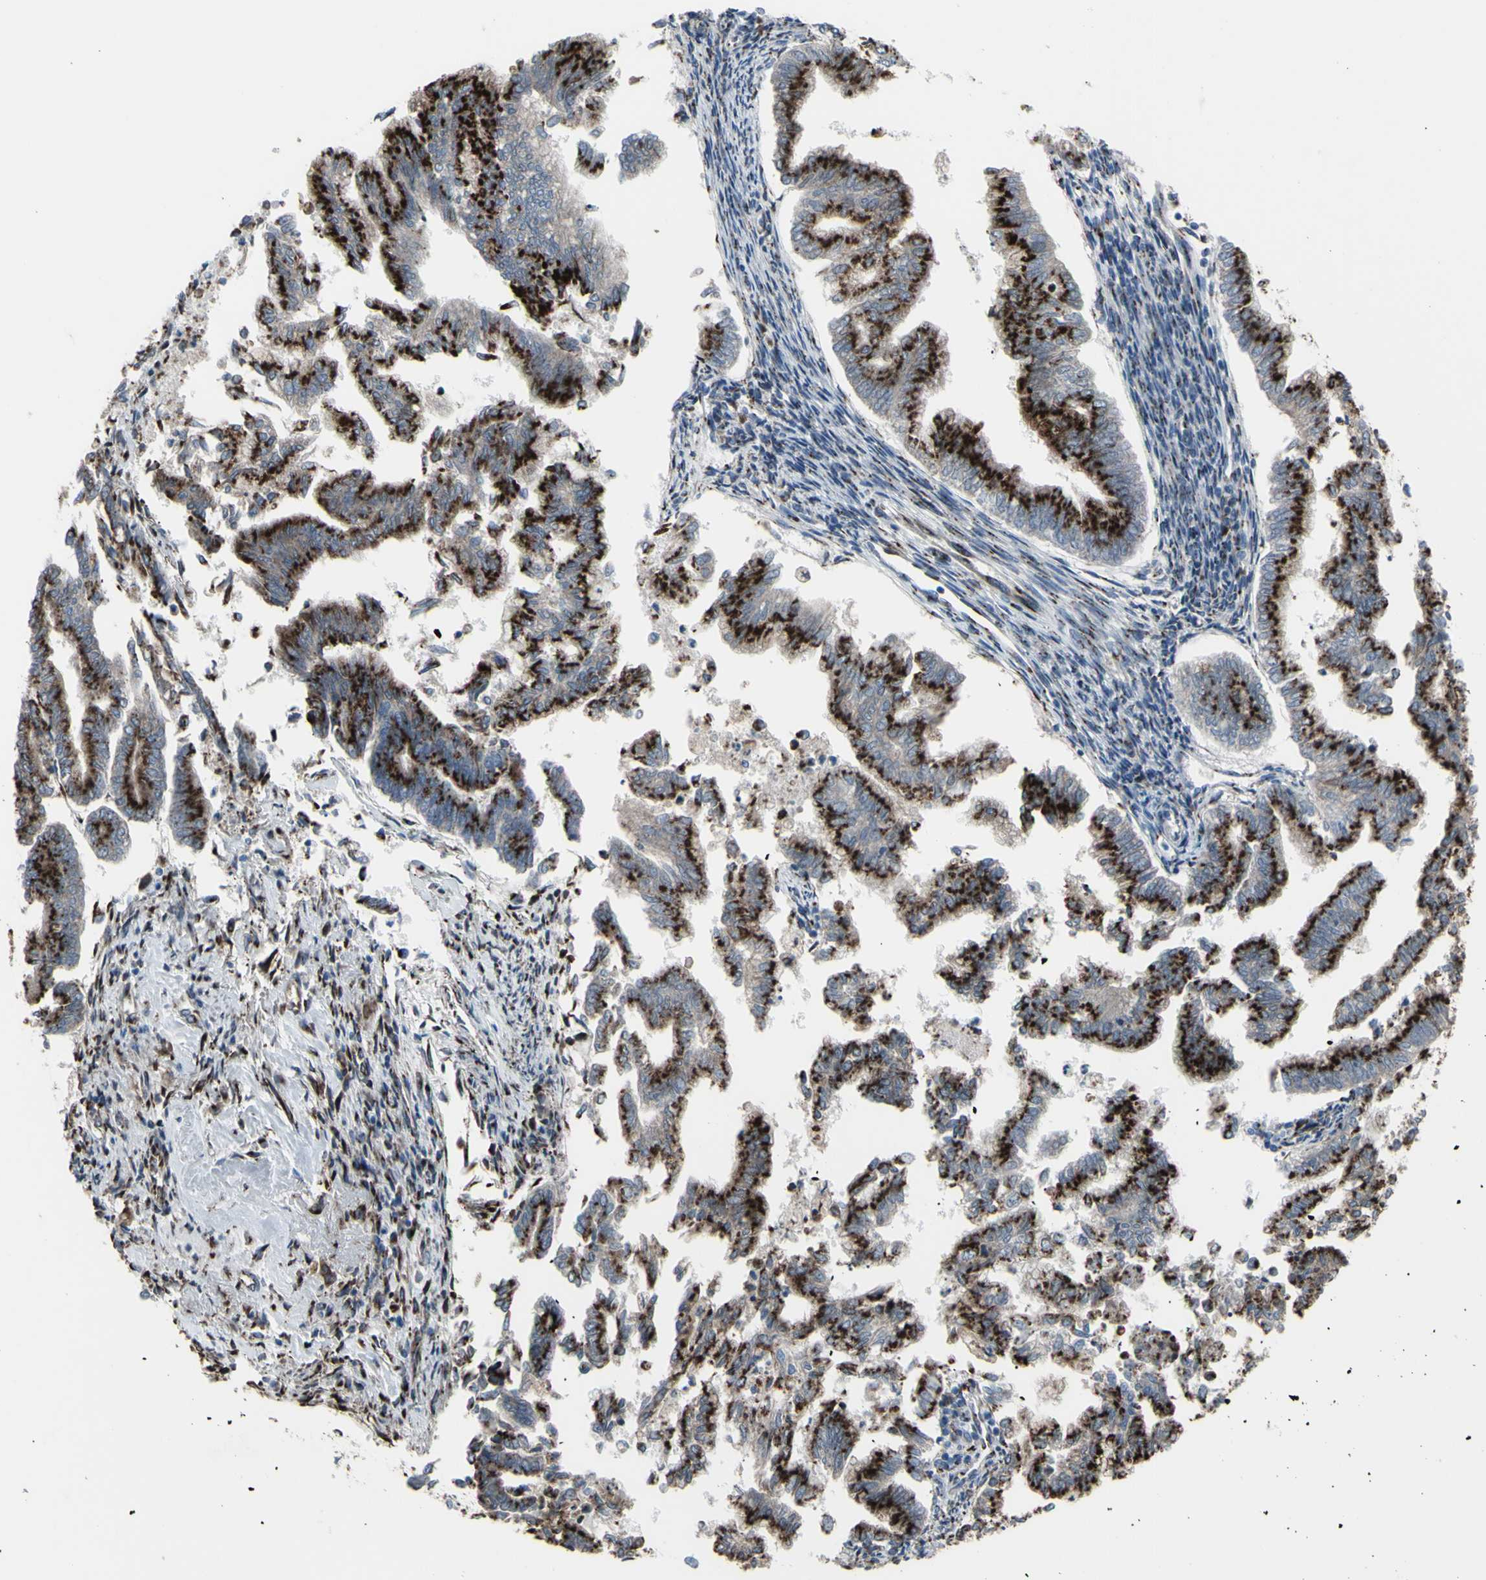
{"staining": {"intensity": "strong", "quantity": ">75%", "location": "cytoplasmic/membranous"}, "tissue": "endometrial cancer", "cell_type": "Tumor cells", "image_type": "cancer", "snomed": [{"axis": "morphology", "description": "Necrosis, NOS"}, {"axis": "morphology", "description": "Adenocarcinoma, NOS"}, {"axis": "topography", "description": "Endometrium"}], "caption": "Immunohistochemical staining of human endometrial adenocarcinoma demonstrates high levels of strong cytoplasmic/membranous protein positivity in approximately >75% of tumor cells.", "gene": "GLG1", "patient": {"sex": "female", "age": 79}}